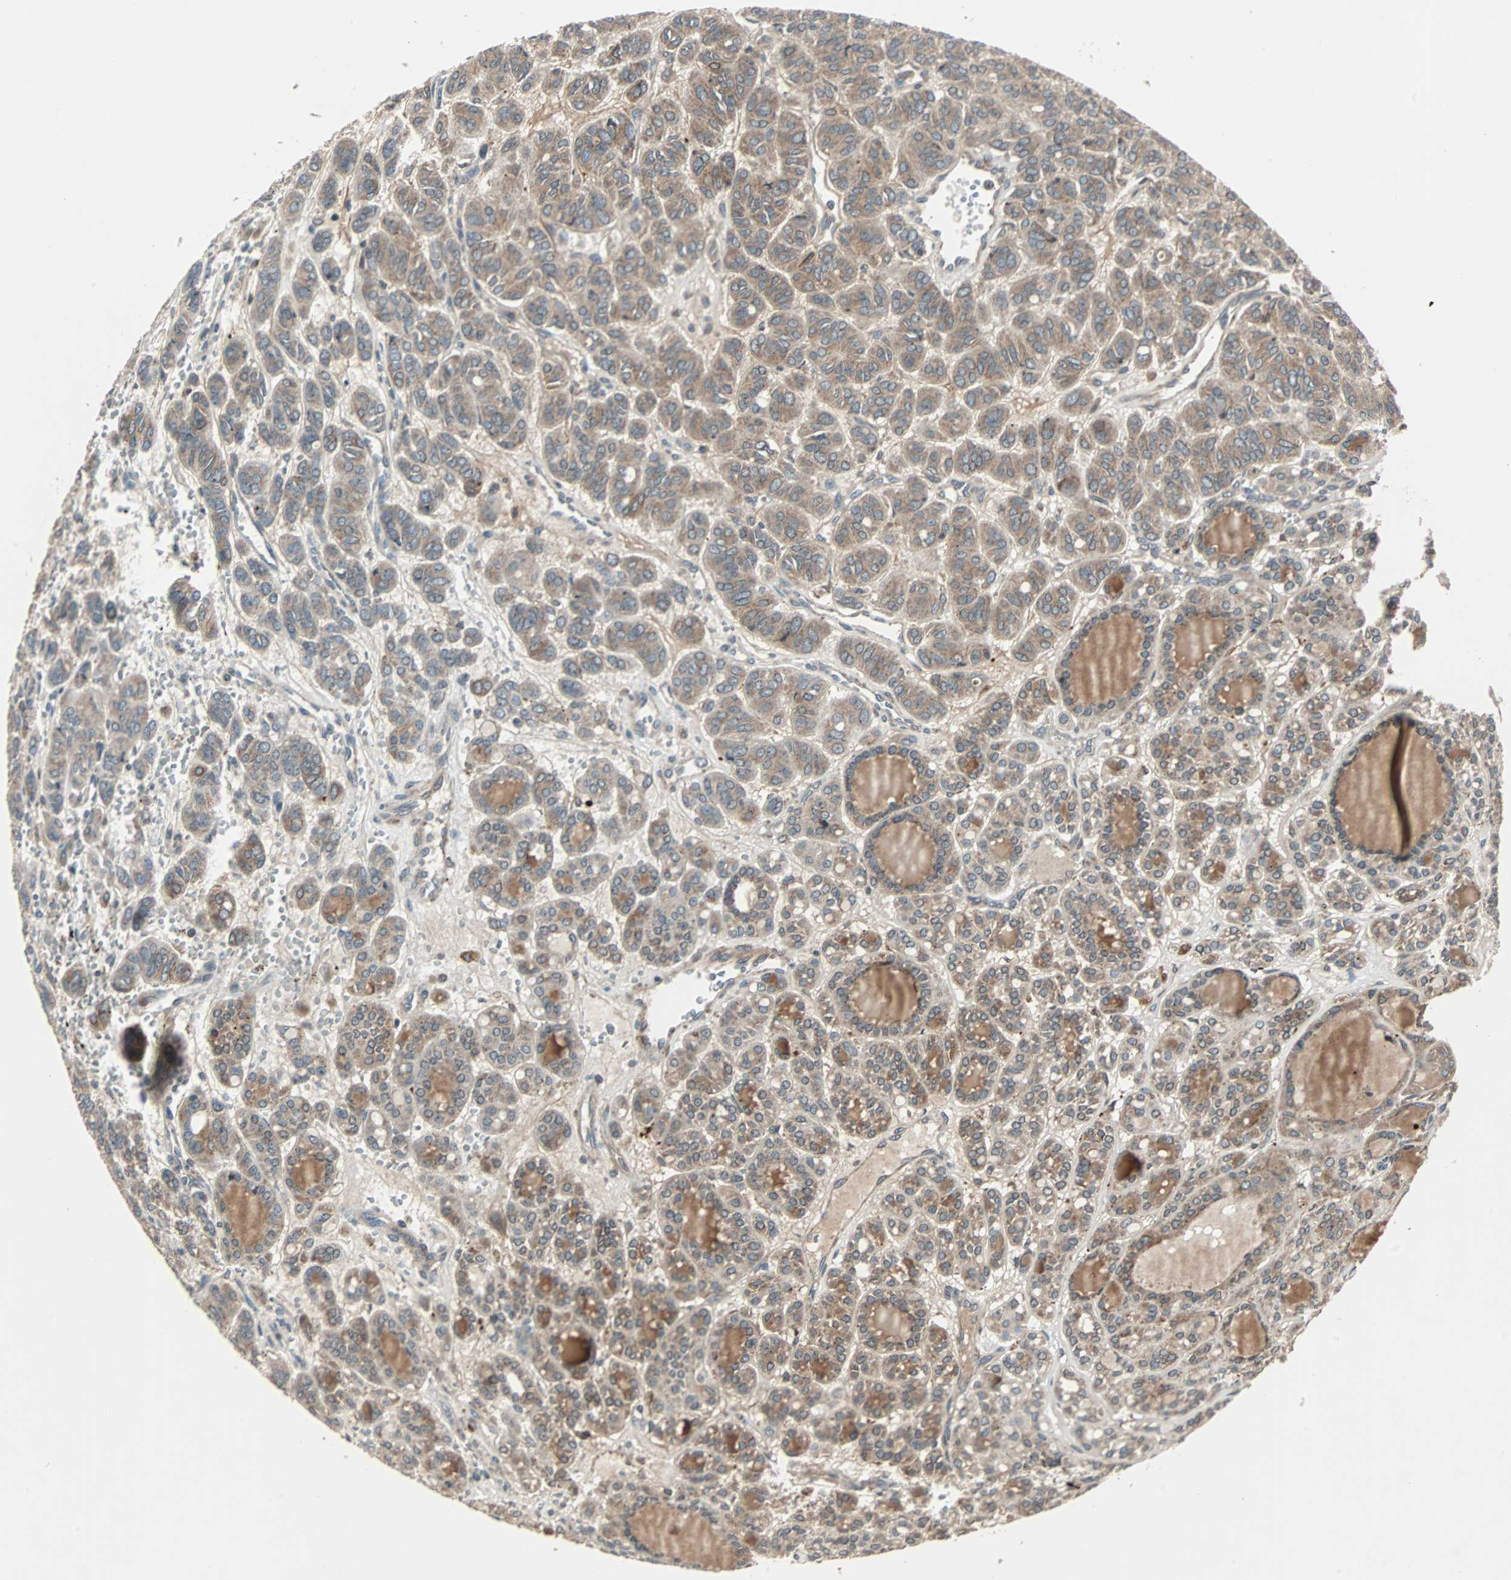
{"staining": {"intensity": "moderate", "quantity": ">75%", "location": "cytoplasmic/membranous"}, "tissue": "thyroid cancer", "cell_type": "Tumor cells", "image_type": "cancer", "snomed": [{"axis": "morphology", "description": "Follicular adenoma carcinoma, NOS"}, {"axis": "topography", "description": "Thyroid gland"}], "caption": "Thyroid cancer (follicular adenoma carcinoma) stained for a protein reveals moderate cytoplasmic/membranous positivity in tumor cells.", "gene": "RAB7A", "patient": {"sex": "female", "age": 71}}